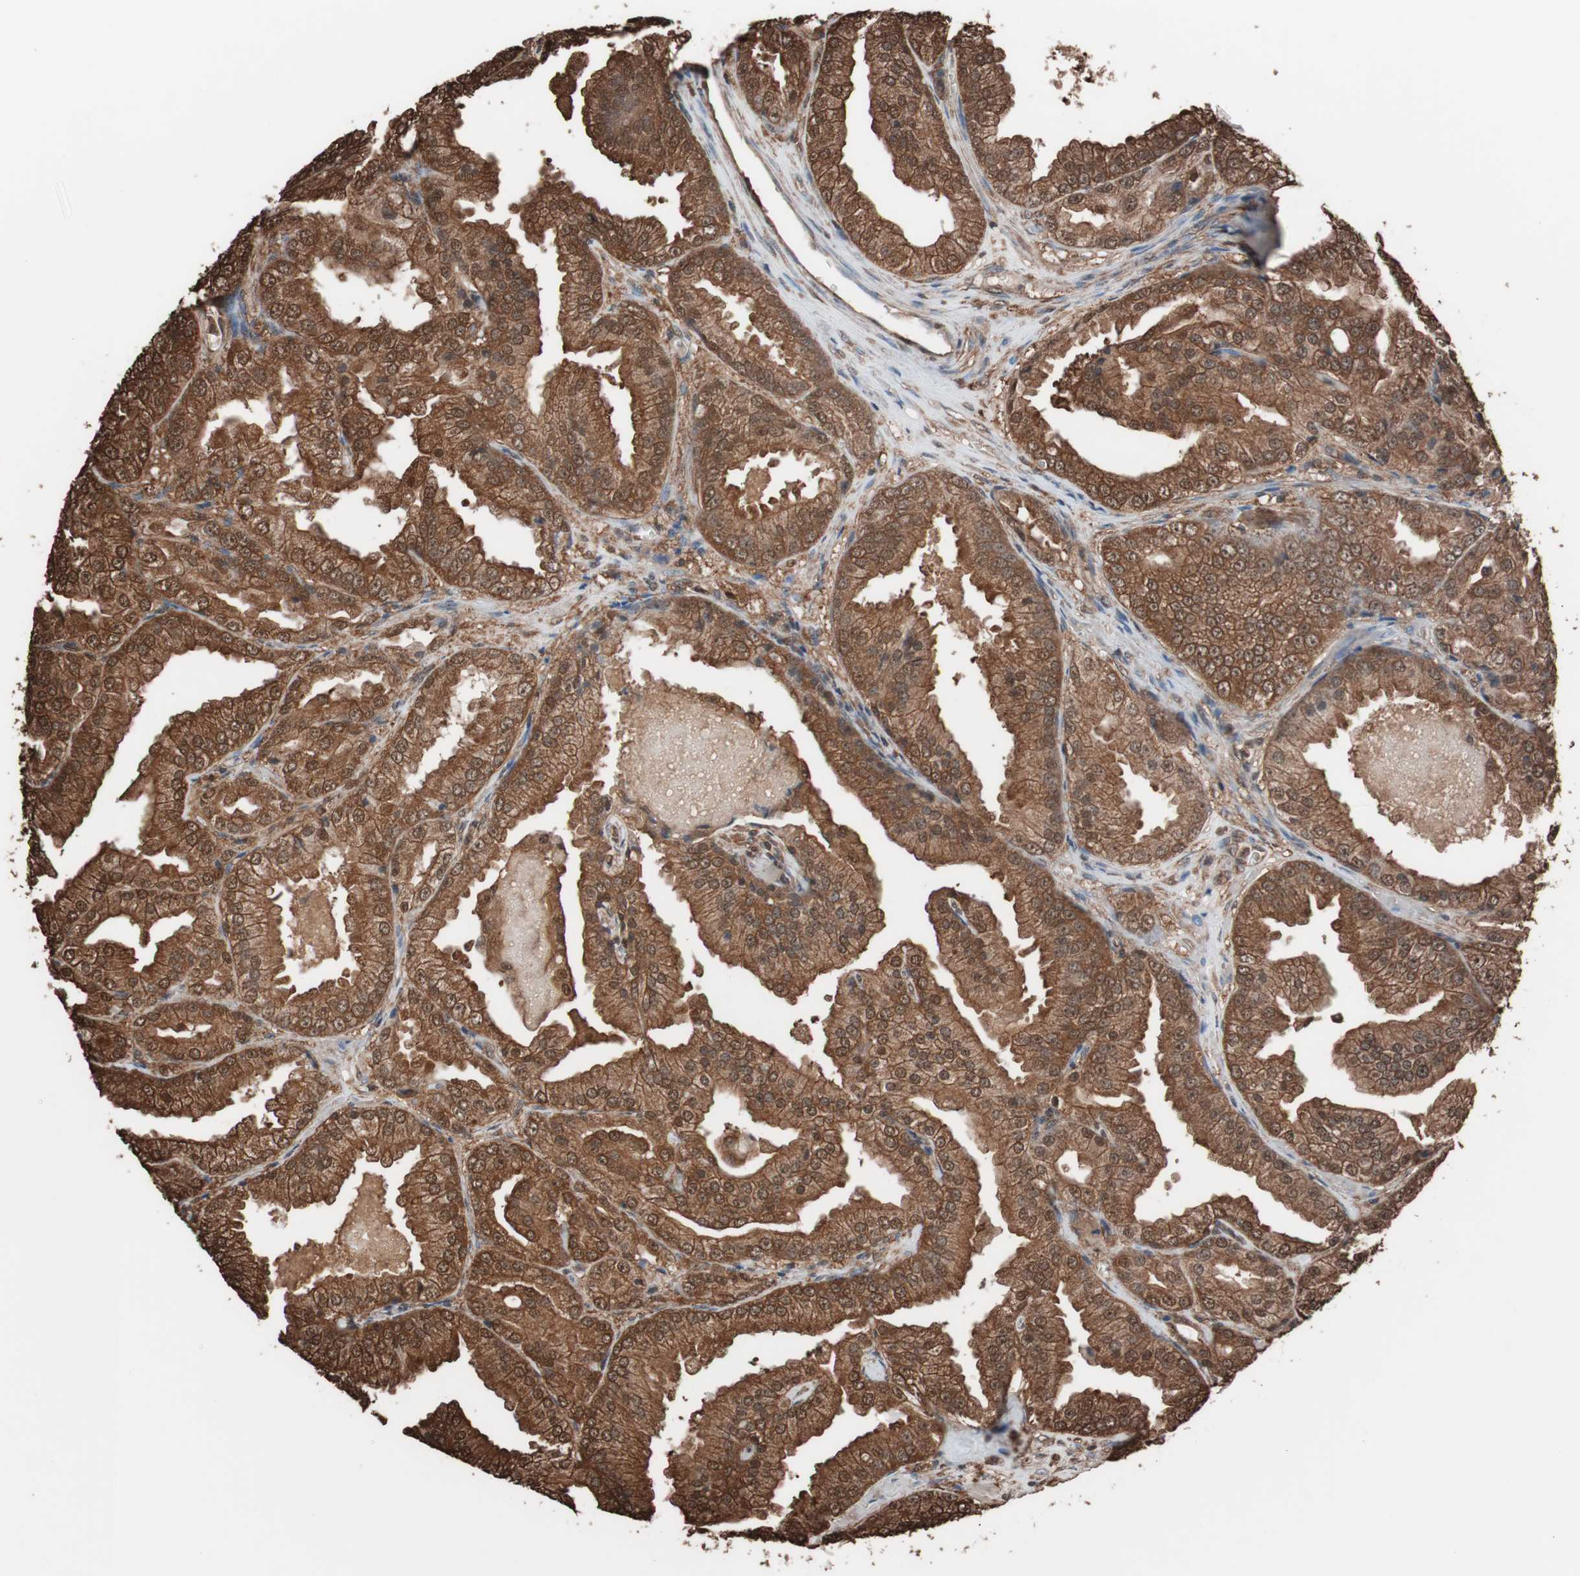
{"staining": {"intensity": "strong", "quantity": ">75%", "location": "cytoplasmic/membranous,nuclear"}, "tissue": "prostate cancer", "cell_type": "Tumor cells", "image_type": "cancer", "snomed": [{"axis": "morphology", "description": "Adenocarcinoma, High grade"}, {"axis": "topography", "description": "Prostate"}], "caption": "Immunohistochemical staining of prostate cancer exhibits high levels of strong cytoplasmic/membranous and nuclear staining in approximately >75% of tumor cells. (DAB (3,3'-diaminobenzidine) = brown stain, brightfield microscopy at high magnification).", "gene": "CALM2", "patient": {"sex": "male", "age": 61}}